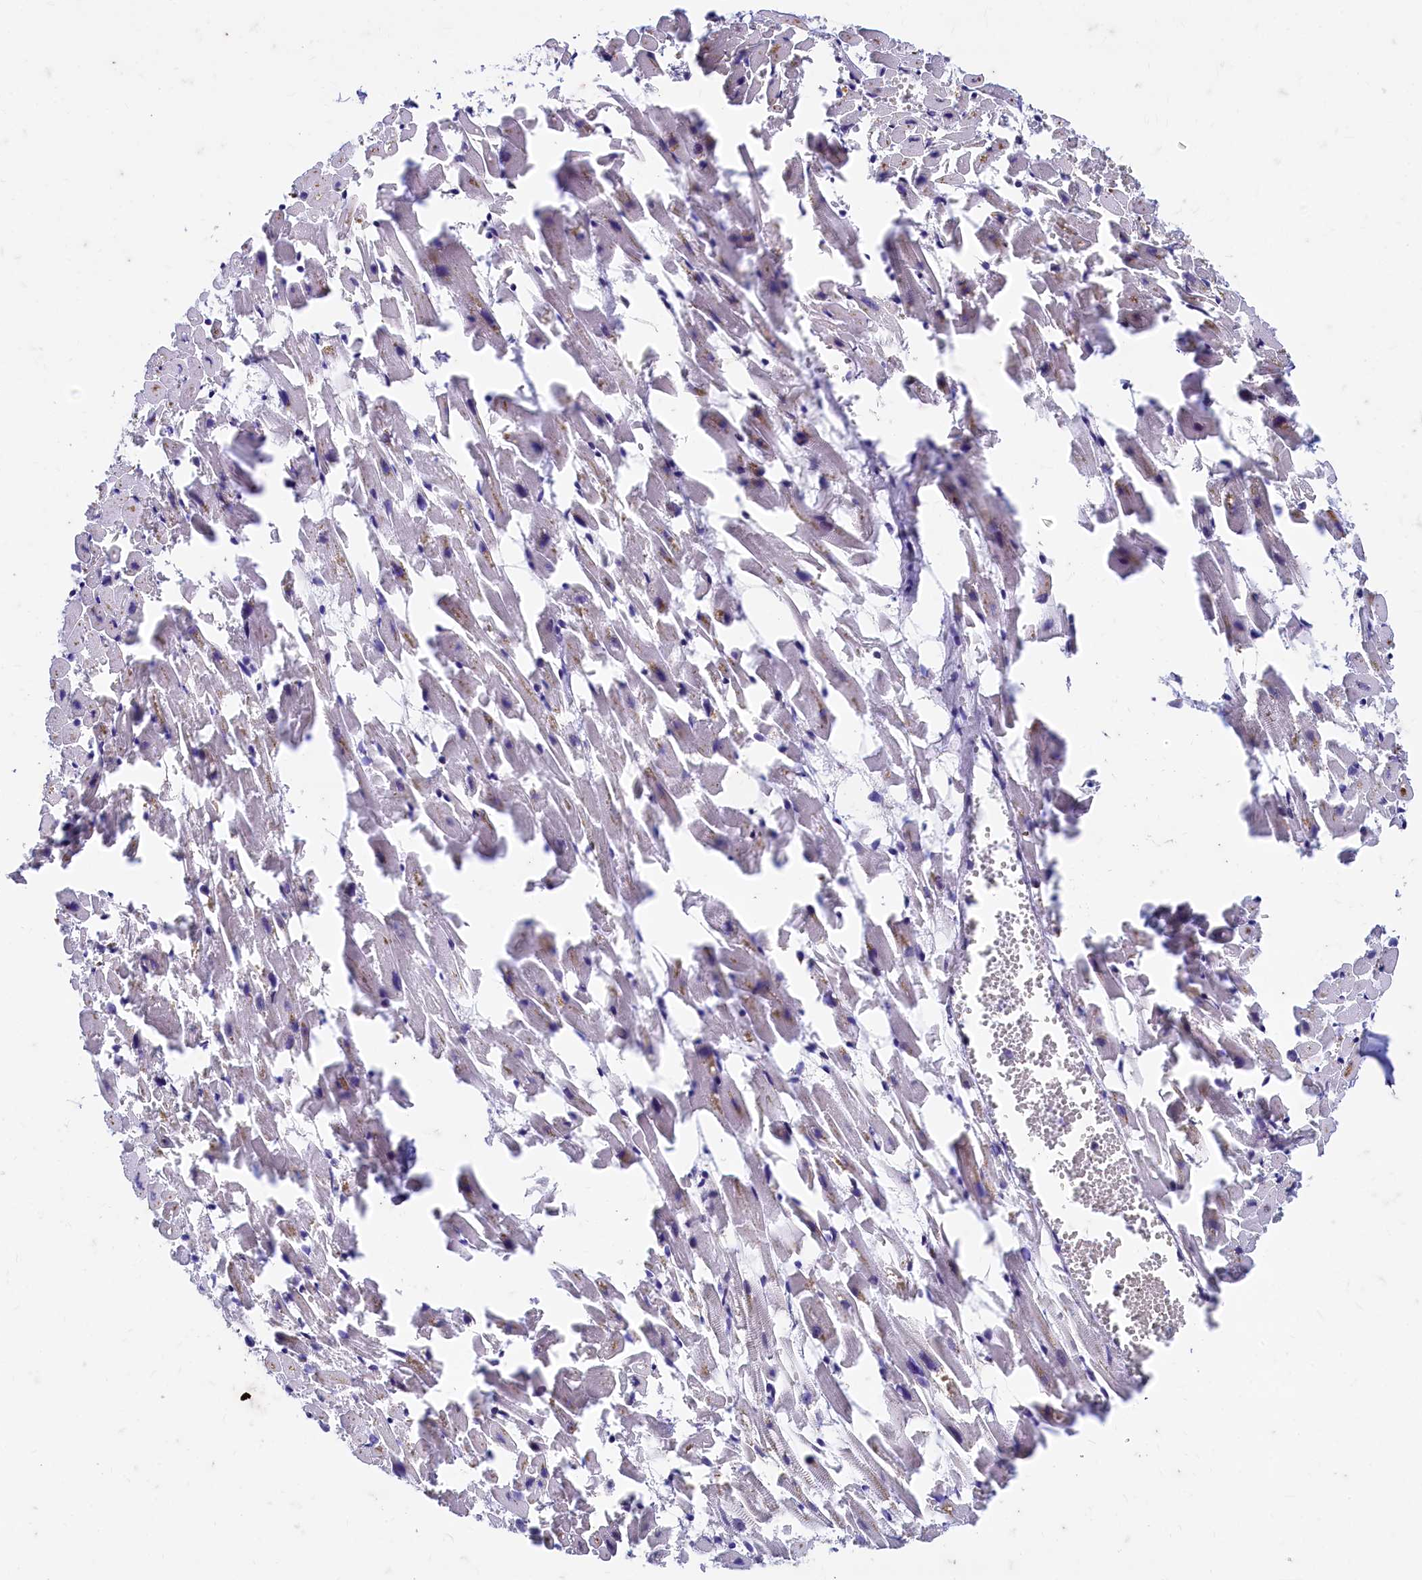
{"staining": {"intensity": "moderate", "quantity": "<25%", "location": "nuclear"}, "tissue": "heart muscle", "cell_type": "Cardiomyocytes", "image_type": "normal", "snomed": [{"axis": "morphology", "description": "Normal tissue, NOS"}, {"axis": "topography", "description": "Heart"}], "caption": "Protein expression analysis of unremarkable heart muscle reveals moderate nuclear staining in about <25% of cardiomyocytes.", "gene": "CPSF7", "patient": {"sex": "female", "age": 64}}